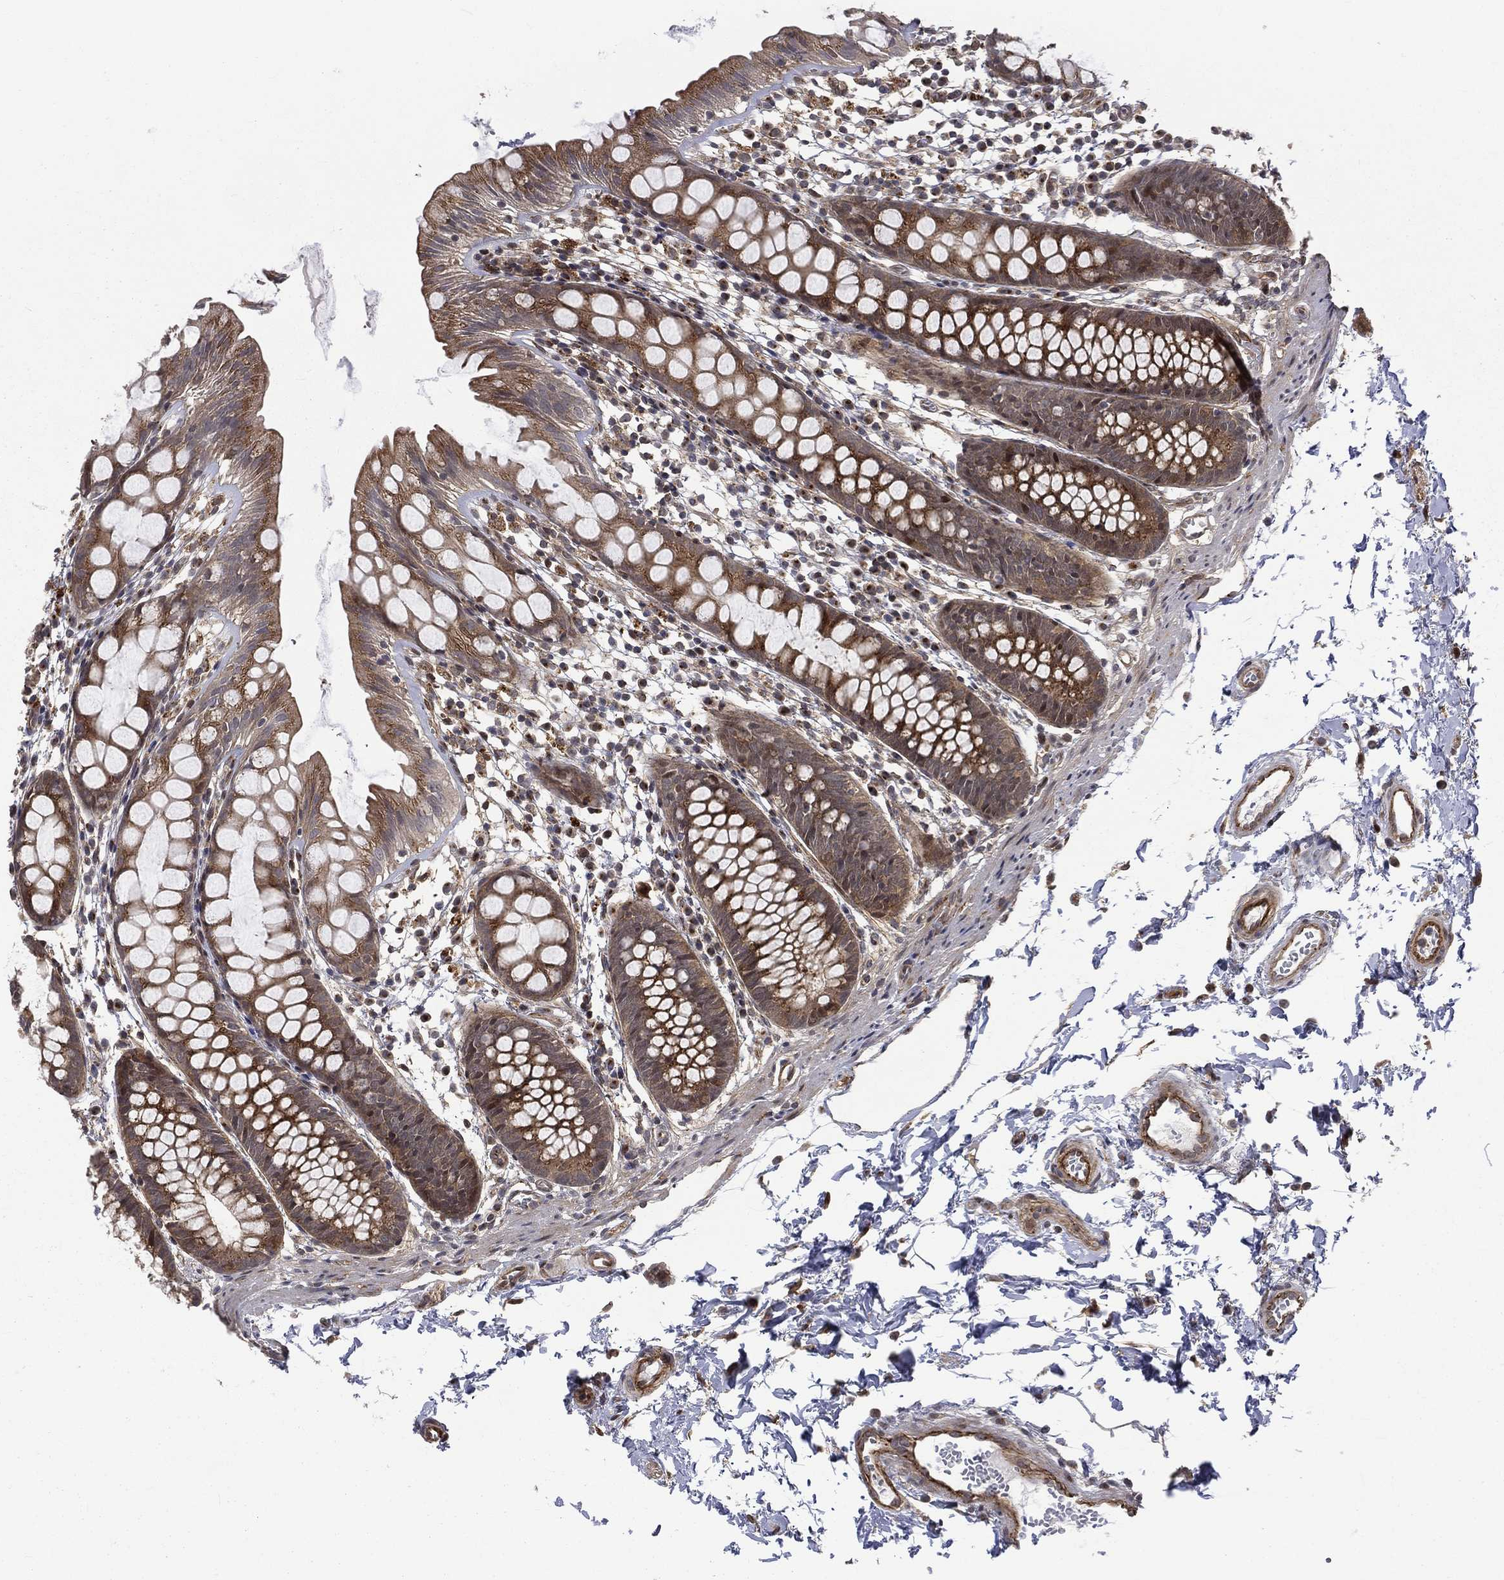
{"staining": {"intensity": "moderate", "quantity": ">75%", "location": "cytoplasmic/membranous"}, "tissue": "rectum", "cell_type": "Glandular cells", "image_type": "normal", "snomed": [{"axis": "morphology", "description": "Normal tissue, NOS"}, {"axis": "topography", "description": "Rectum"}], "caption": "Normal rectum displays moderate cytoplasmic/membranous expression in about >75% of glandular cells, visualized by immunohistochemistry.", "gene": "ARL3", "patient": {"sex": "male", "age": 57}}